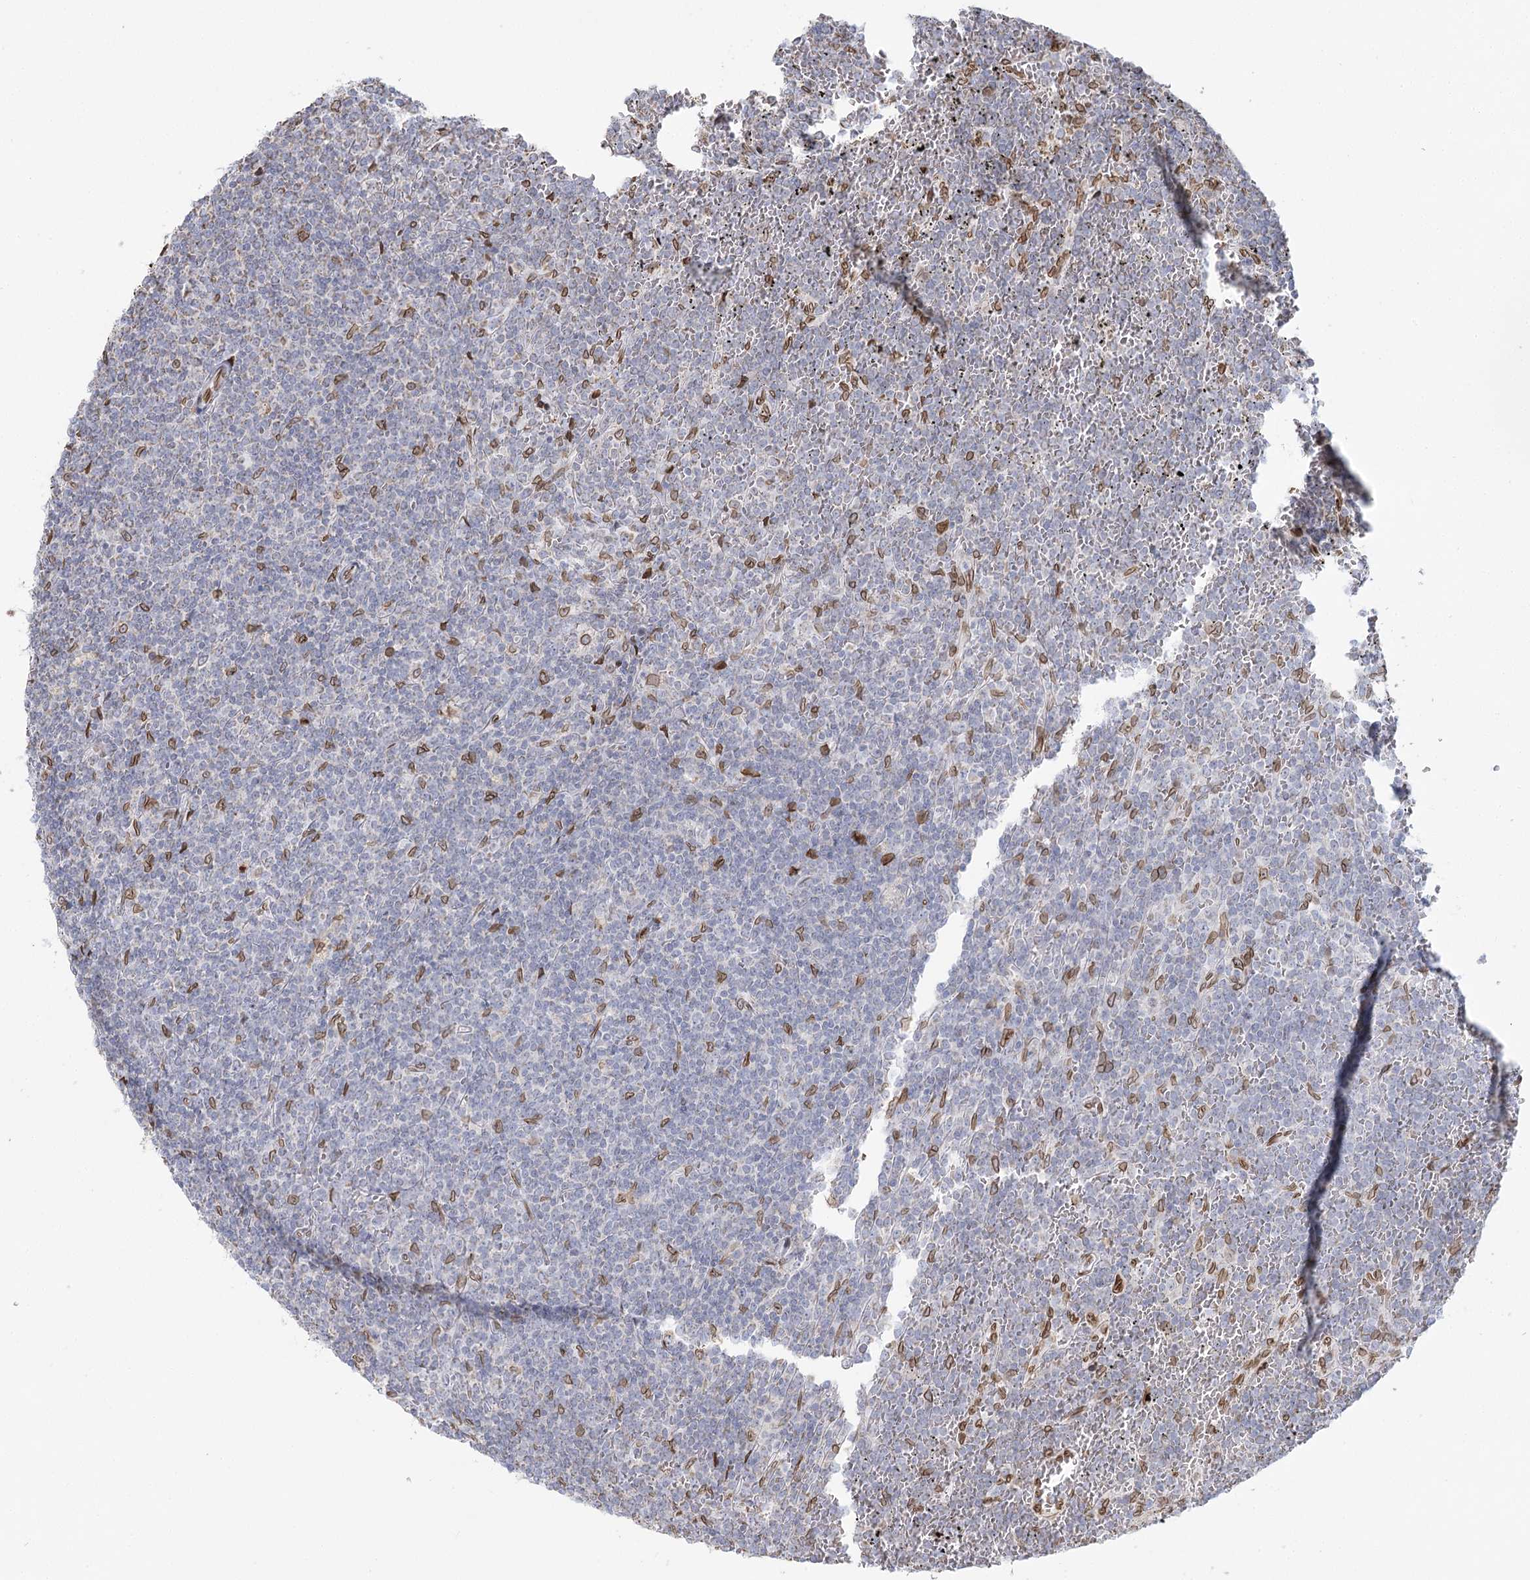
{"staining": {"intensity": "negative", "quantity": "none", "location": "none"}, "tissue": "lymphoma", "cell_type": "Tumor cells", "image_type": "cancer", "snomed": [{"axis": "morphology", "description": "Malignant lymphoma, non-Hodgkin's type, Low grade"}, {"axis": "topography", "description": "Spleen"}], "caption": "An immunohistochemistry histopathology image of malignant lymphoma, non-Hodgkin's type (low-grade) is shown. There is no staining in tumor cells of malignant lymphoma, non-Hodgkin's type (low-grade).", "gene": "VWA5A", "patient": {"sex": "female", "age": 19}}